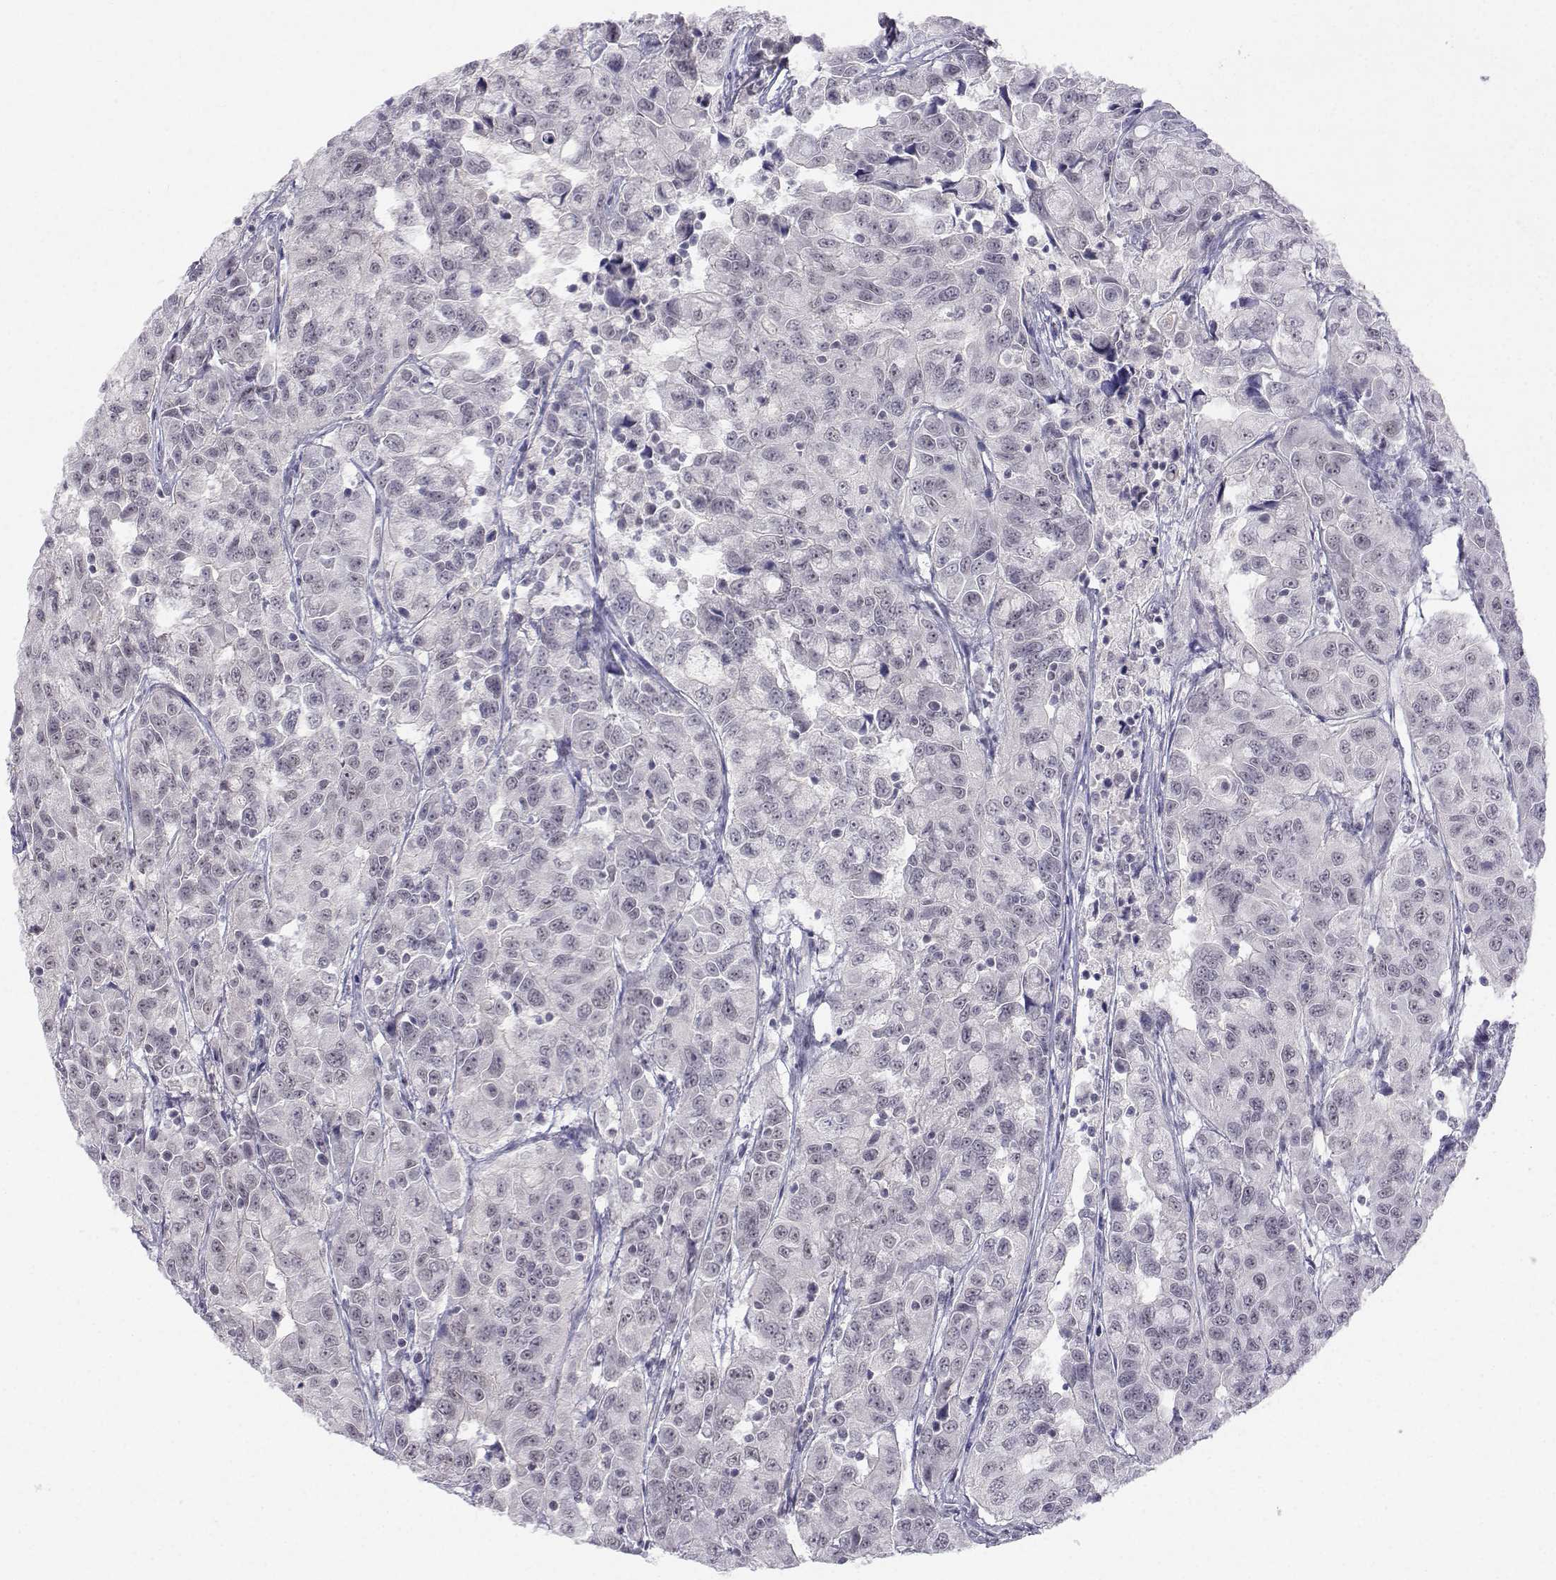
{"staining": {"intensity": "negative", "quantity": "none", "location": "none"}, "tissue": "urothelial cancer", "cell_type": "Tumor cells", "image_type": "cancer", "snomed": [{"axis": "morphology", "description": "Urothelial carcinoma, NOS"}, {"axis": "morphology", "description": "Urothelial carcinoma, High grade"}, {"axis": "topography", "description": "Urinary bladder"}], "caption": "IHC photomicrograph of transitional cell carcinoma stained for a protein (brown), which reveals no positivity in tumor cells.", "gene": "MED26", "patient": {"sex": "female", "age": 73}}